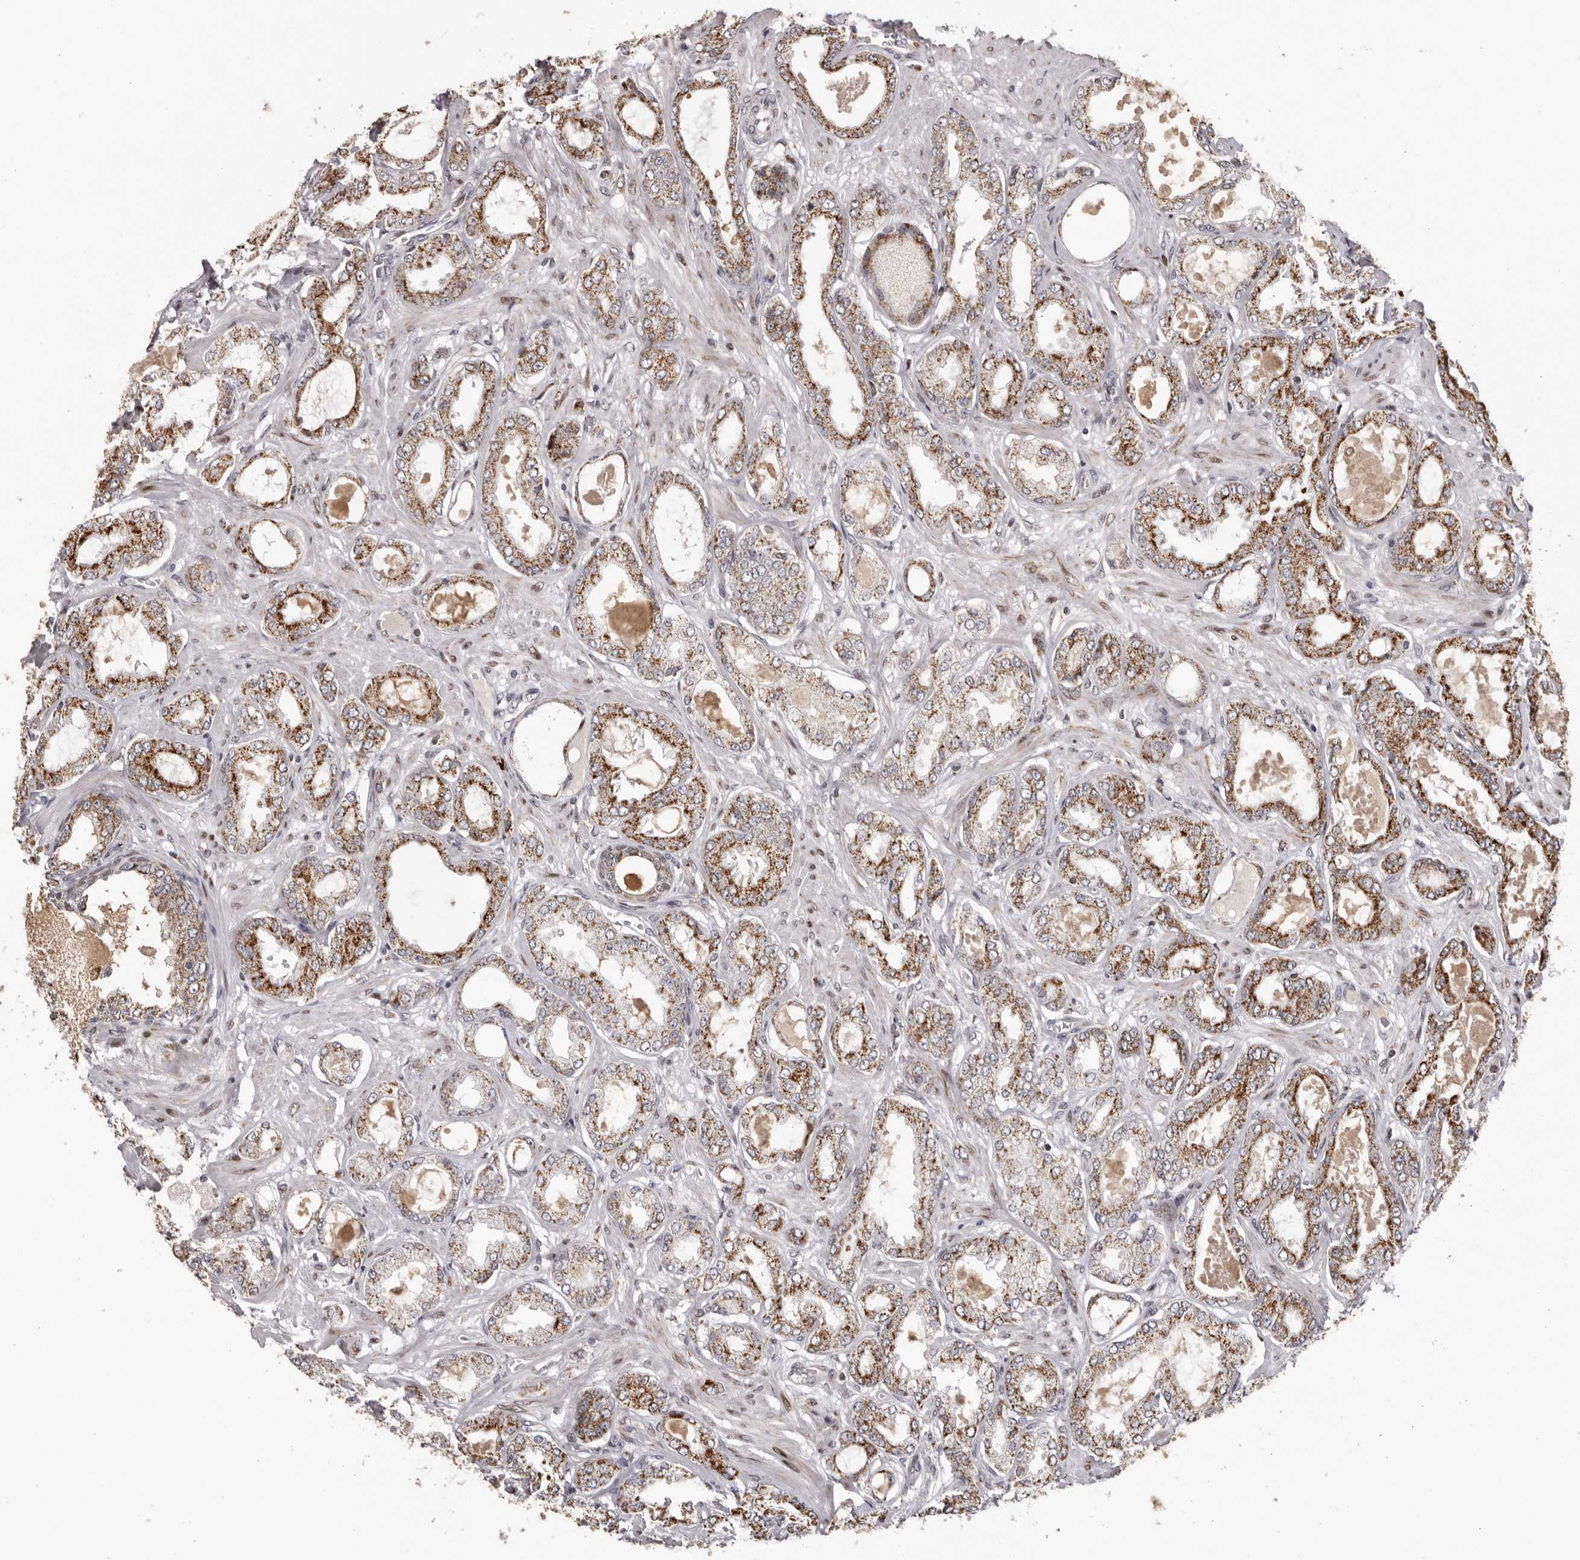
{"staining": {"intensity": "strong", "quantity": ">75%", "location": "cytoplasmic/membranous"}, "tissue": "prostate cancer", "cell_type": "Tumor cells", "image_type": "cancer", "snomed": [{"axis": "morphology", "description": "Adenocarcinoma, Low grade"}, {"axis": "topography", "description": "Prostate"}], "caption": "Protein expression by IHC shows strong cytoplasmic/membranous staining in about >75% of tumor cells in prostate cancer (low-grade adenocarcinoma).", "gene": "C17orf99", "patient": {"sex": "male", "age": 63}}